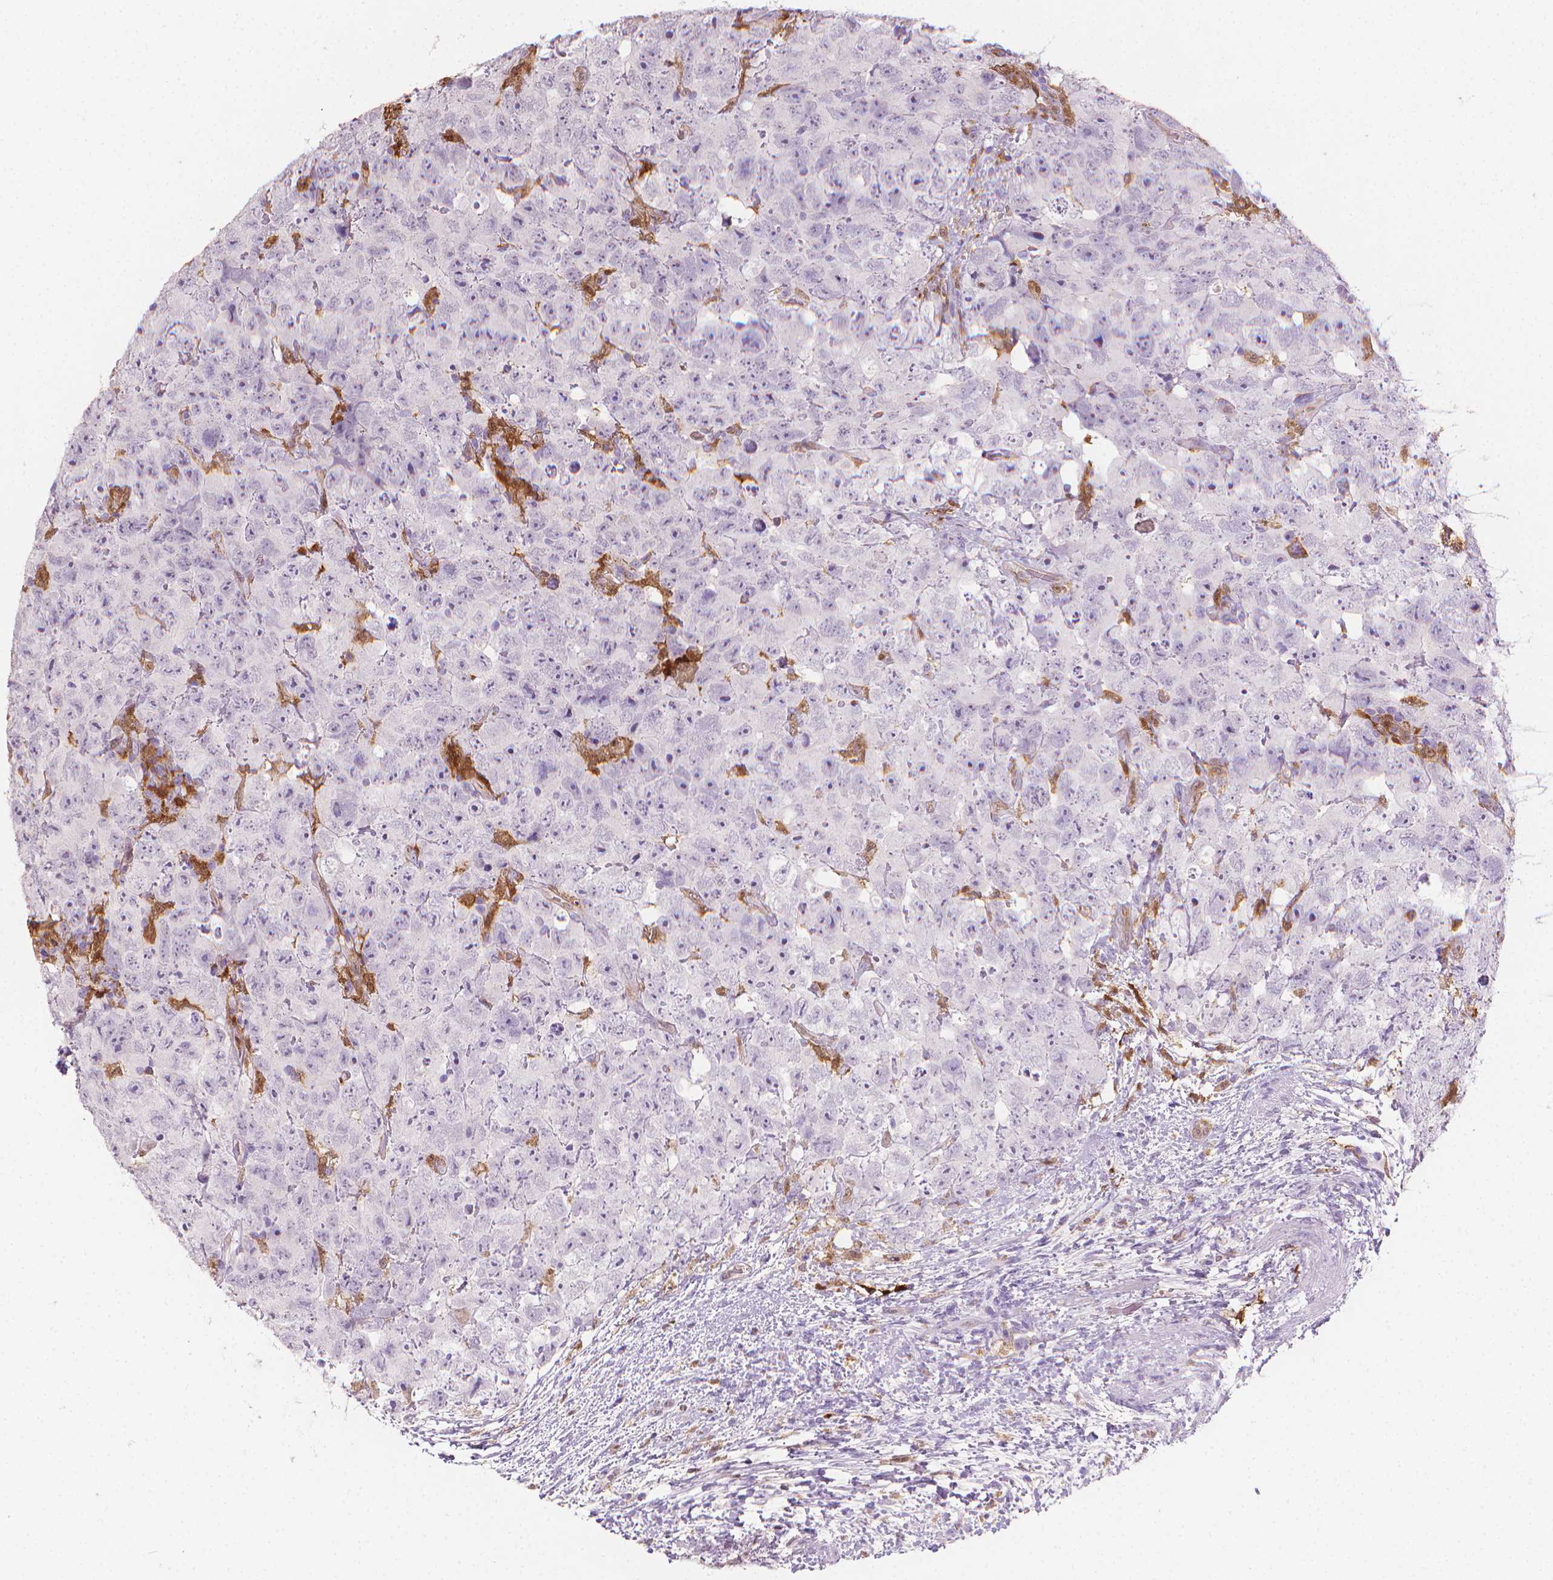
{"staining": {"intensity": "negative", "quantity": "none", "location": "none"}, "tissue": "testis cancer", "cell_type": "Tumor cells", "image_type": "cancer", "snomed": [{"axis": "morphology", "description": "Carcinoma, Embryonal, NOS"}, {"axis": "topography", "description": "Testis"}], "caption": "Histopathology image shows no significant protein expression in tumor cells of testis cancer (embryonal carcinoma).", "gene": "TNFAIP2", "patient": {"sex": "male", "age": 24}}